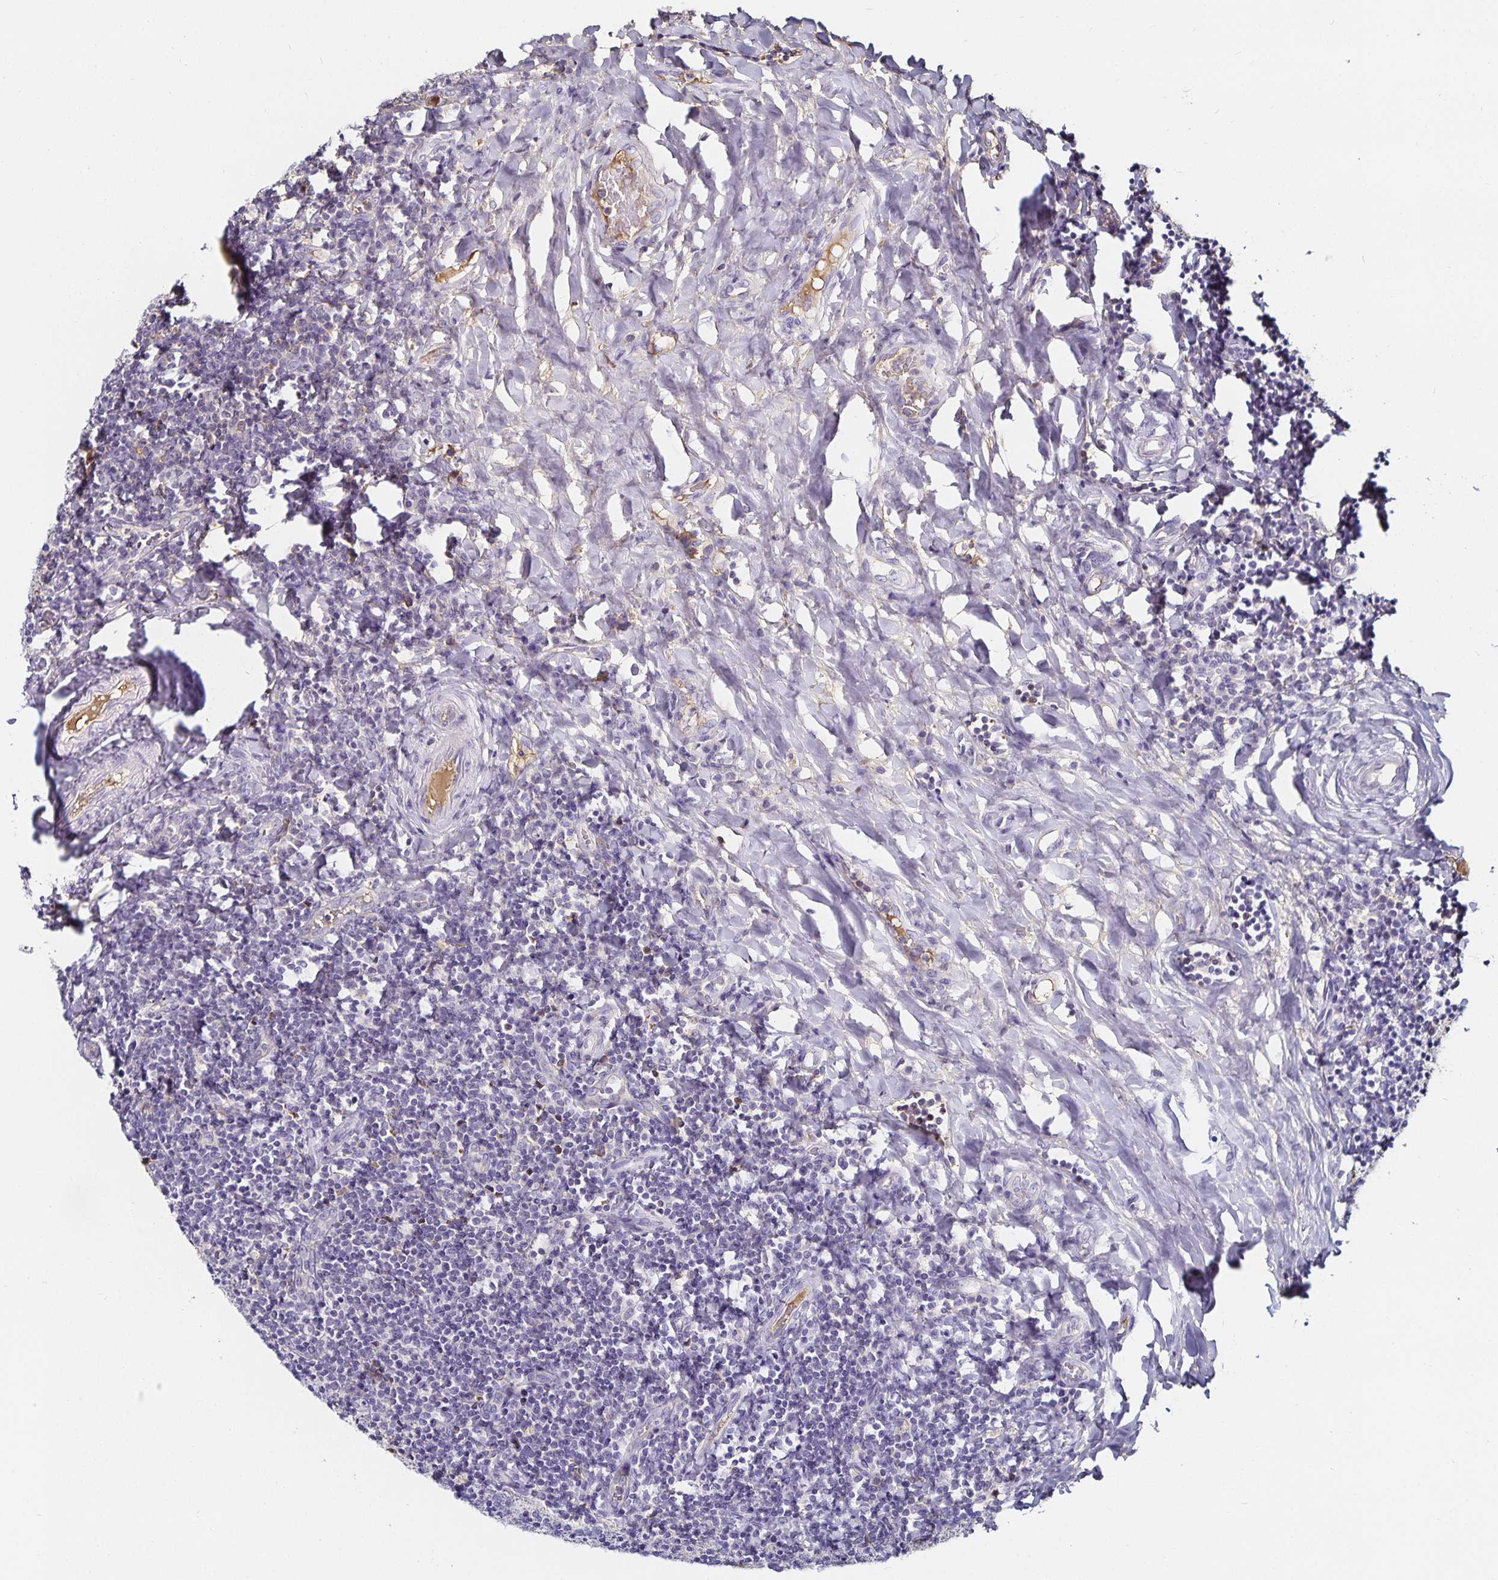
{"staining": {"intensity": "negative", "quantity": "none", "location": "none"}, "tissue": "tonsil", "cell_type": "Germinal center cells", "image_type": "normal", "snomed": [{"axis": "morphology", "description": "Normal tissue, NOS"}, {"axis": "topography", "description": "Tonsil"}], "caption": "IHC photomicrograph of benign tonsil: human tonsil stained with DAB (3,3'-diaminobenzidine) demonstrates no significant protein expression in germinal center cells.", "gene": "TTR", "patient": {"sex": "female", "age": 10}}